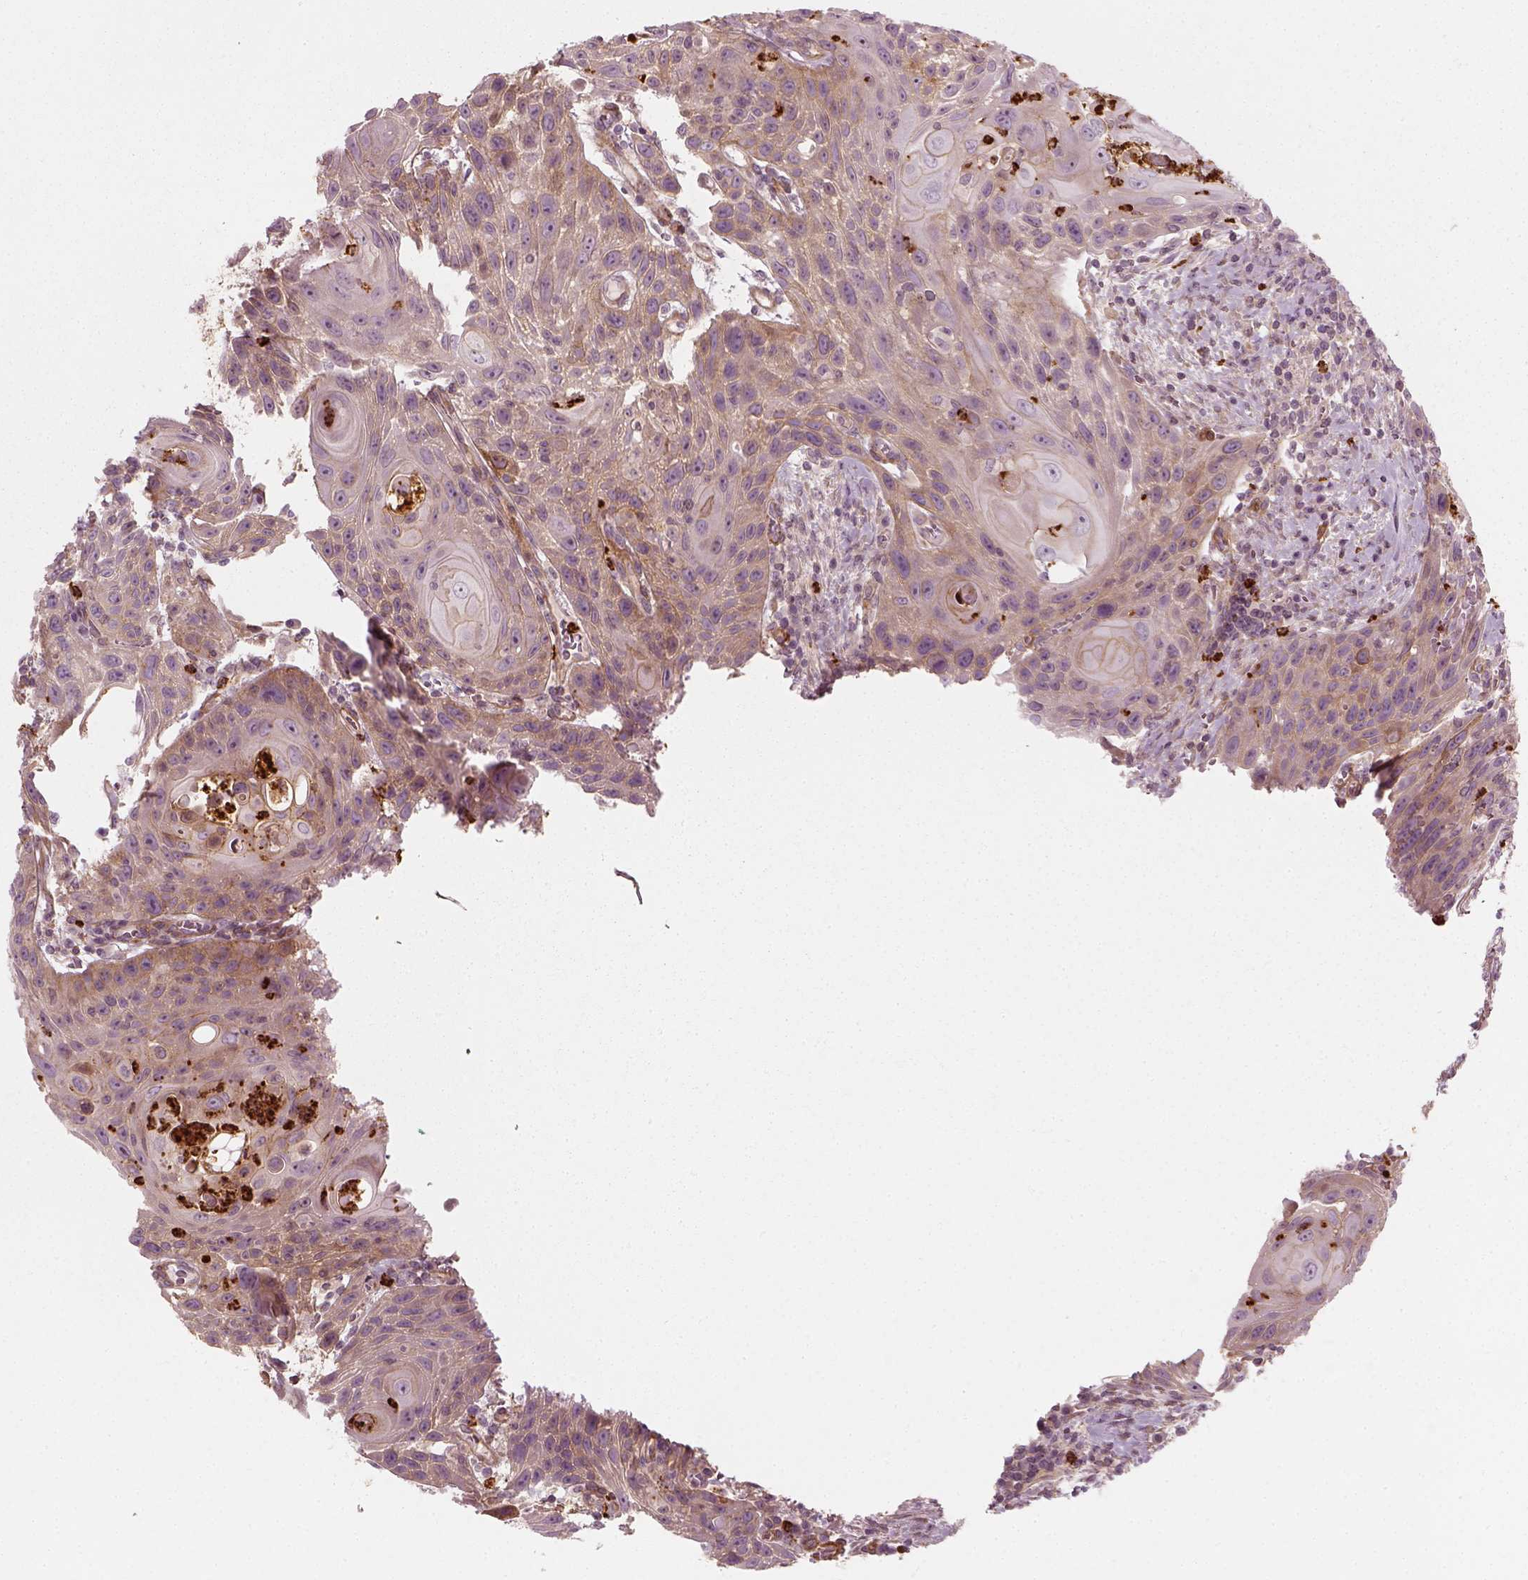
{"staining": {"intensity": "weak", "quantity": ">75%", "location": "cytoplasmic/membranous"}, "tissue": "head and neck cancer", "cell_type": "Tumor cells", "image_type": "cancer", "snomed": [{"axis": "morphology", "description": "Squamous cell carcinoma, NOS"}, {"axis": "topography", "description": "Head-Neck"}], "caption": "A histopathology image showing weak cytoplasmic/membranous expression in approximately >75% of tumor cells in head and neck cancer (squamous cell carcinoma), as visualized by brown immunohistochemical staining.", "gene": "NPTN", "patient": {"sex": "male", "age": 69}}